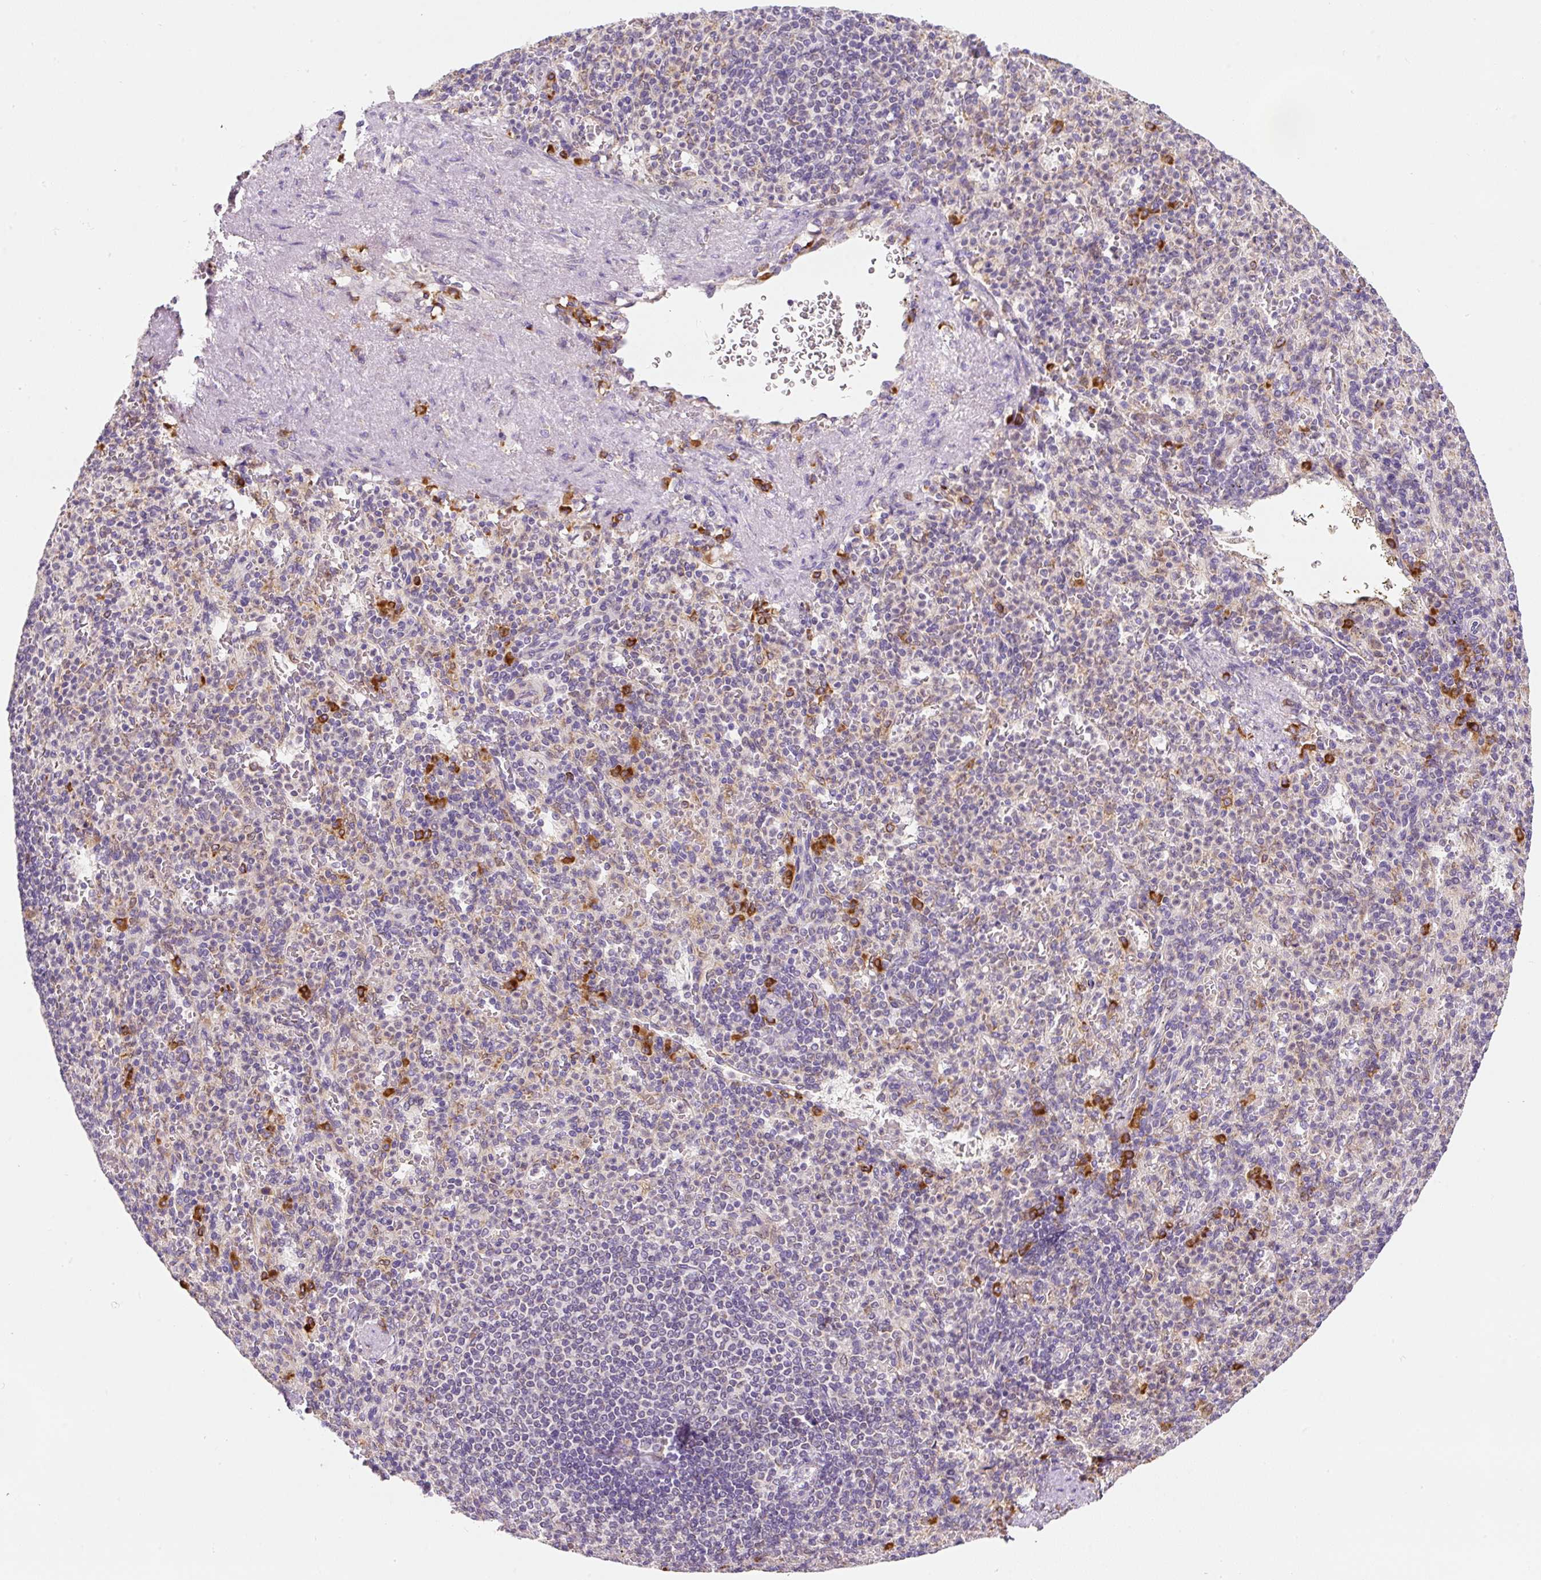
{"staining": {"intensity": "strong", "quantity": "<25%", "location": "cytoplasmic/membranous"}, "tissue": "spleen", "cell_type": "Cells in red pulp", "image_type": "normal", "snomed": [{"axis": "morphology", "description": "Normal tissue, NOS"}, {"axis": "topography", "description": "Spleen"}], "caption": "The immunohistochemical stain labels strong cytoplasmic/membranous positivity in cells in red pulp of unremarkable spleen. Using DAB (3,3'-diaminobenzidine) (brown) and hematoxylin (blue) stains, captured at high magnification using brightfield microscopy.", "gene": "DDOST", "patient": {"sex": "female", "age": 74}}